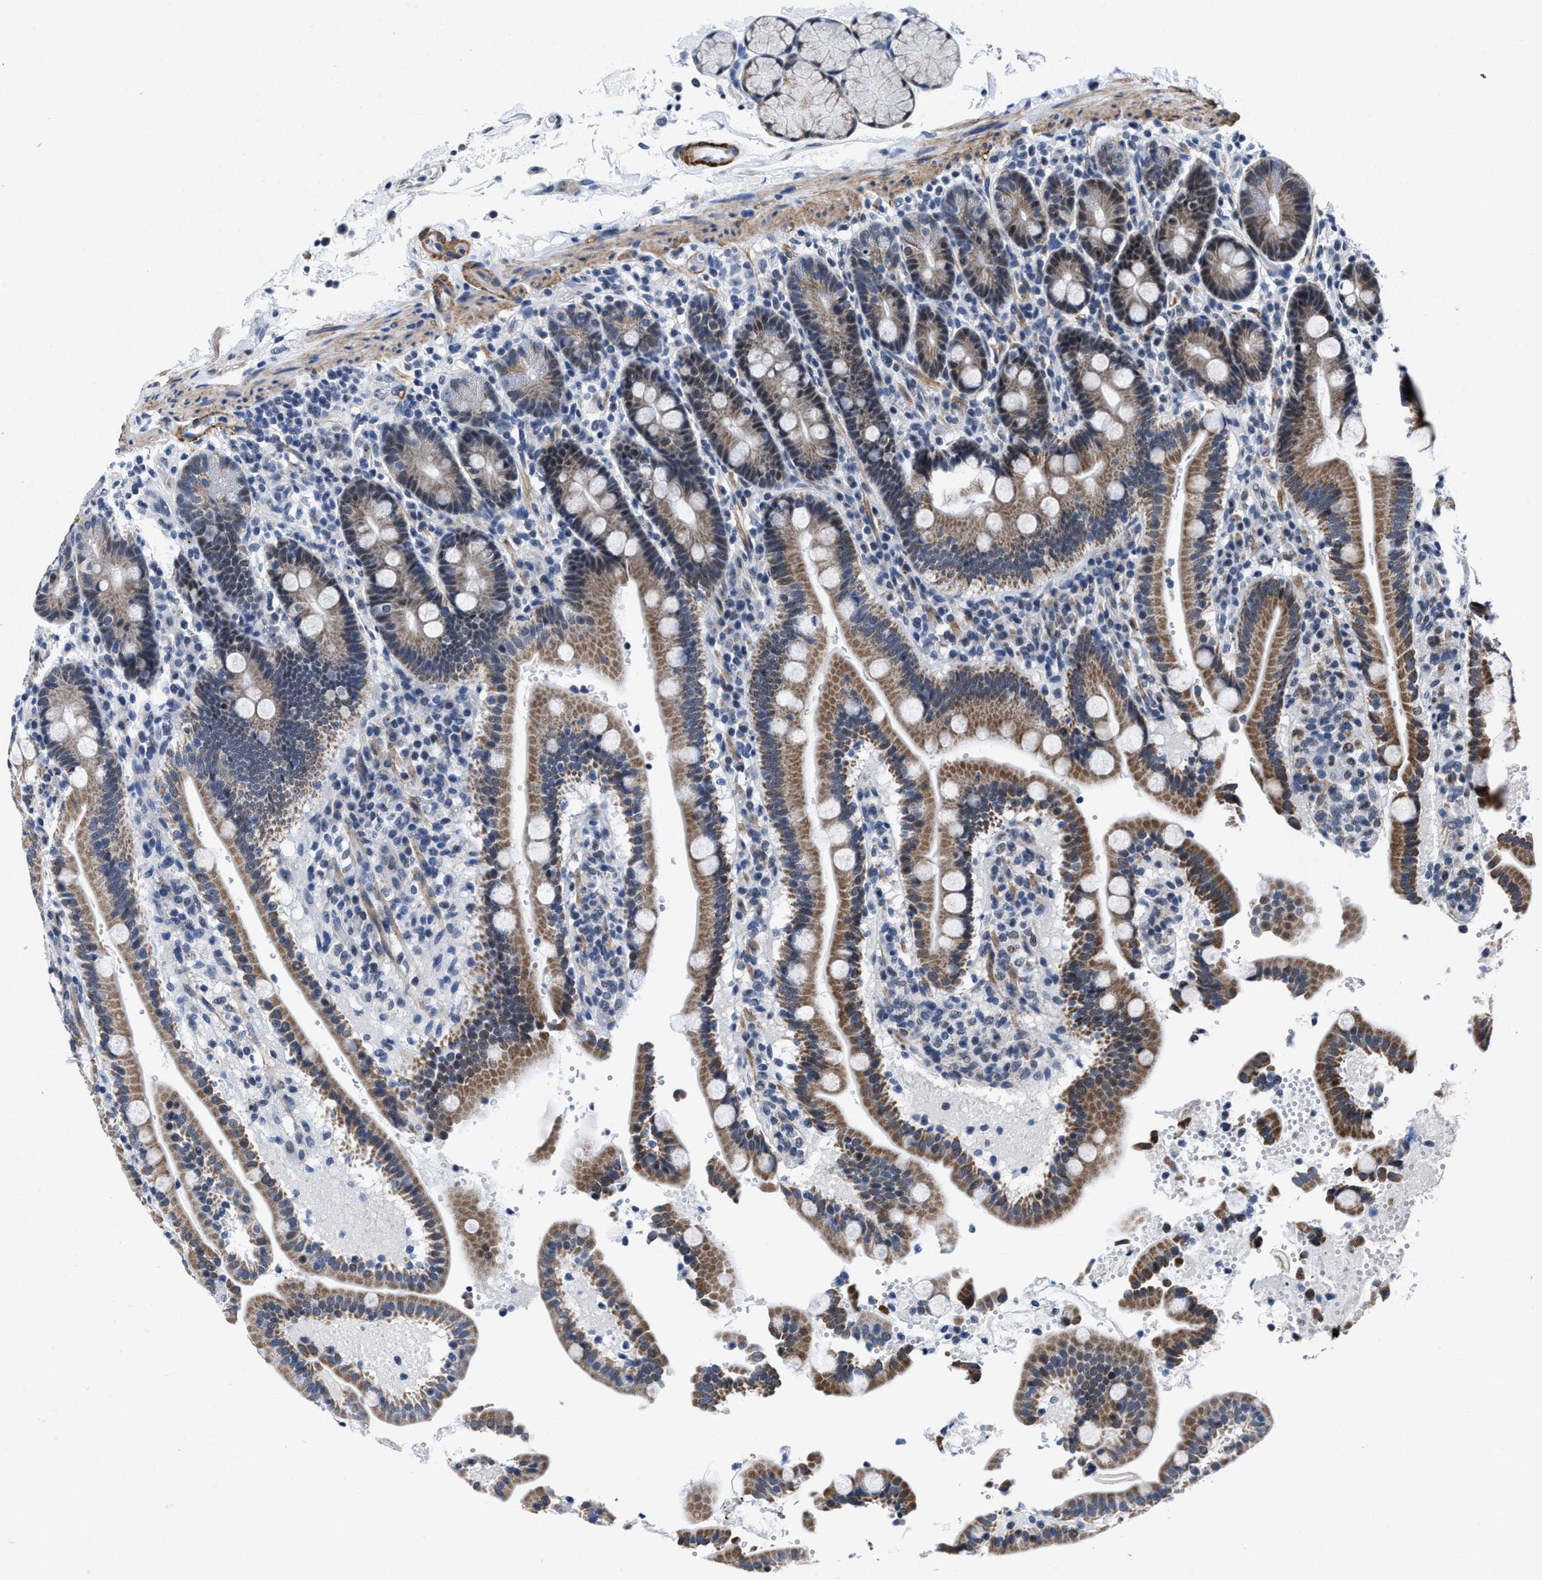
{"staining": {"intensity": "moderate", "quantity": ">75%", "location": "cytoplasmic/membranous"}, "tissue": "duodenum", "cell_type": "Glandular cells", "image_type": "normal", "snomed": [{"axis": "morphology", "description": "Normal tissue, NOS"}, {"axis": "topography", "description": "Small intestine, NOS"}], "caption": "Unremarkable duodenum demonstrates moderate cytoplasmic/membranous staining in about >75% of glandular cells, visualized by immunohistochemistry. Using DAB (3,3'-diaminobenzidine) (brown) and hematoxylin (blue) stains, captured at high magnification using brightfield microscopy.", "gene": "ID3", "patient": {"sex": "female", "age": 71}}